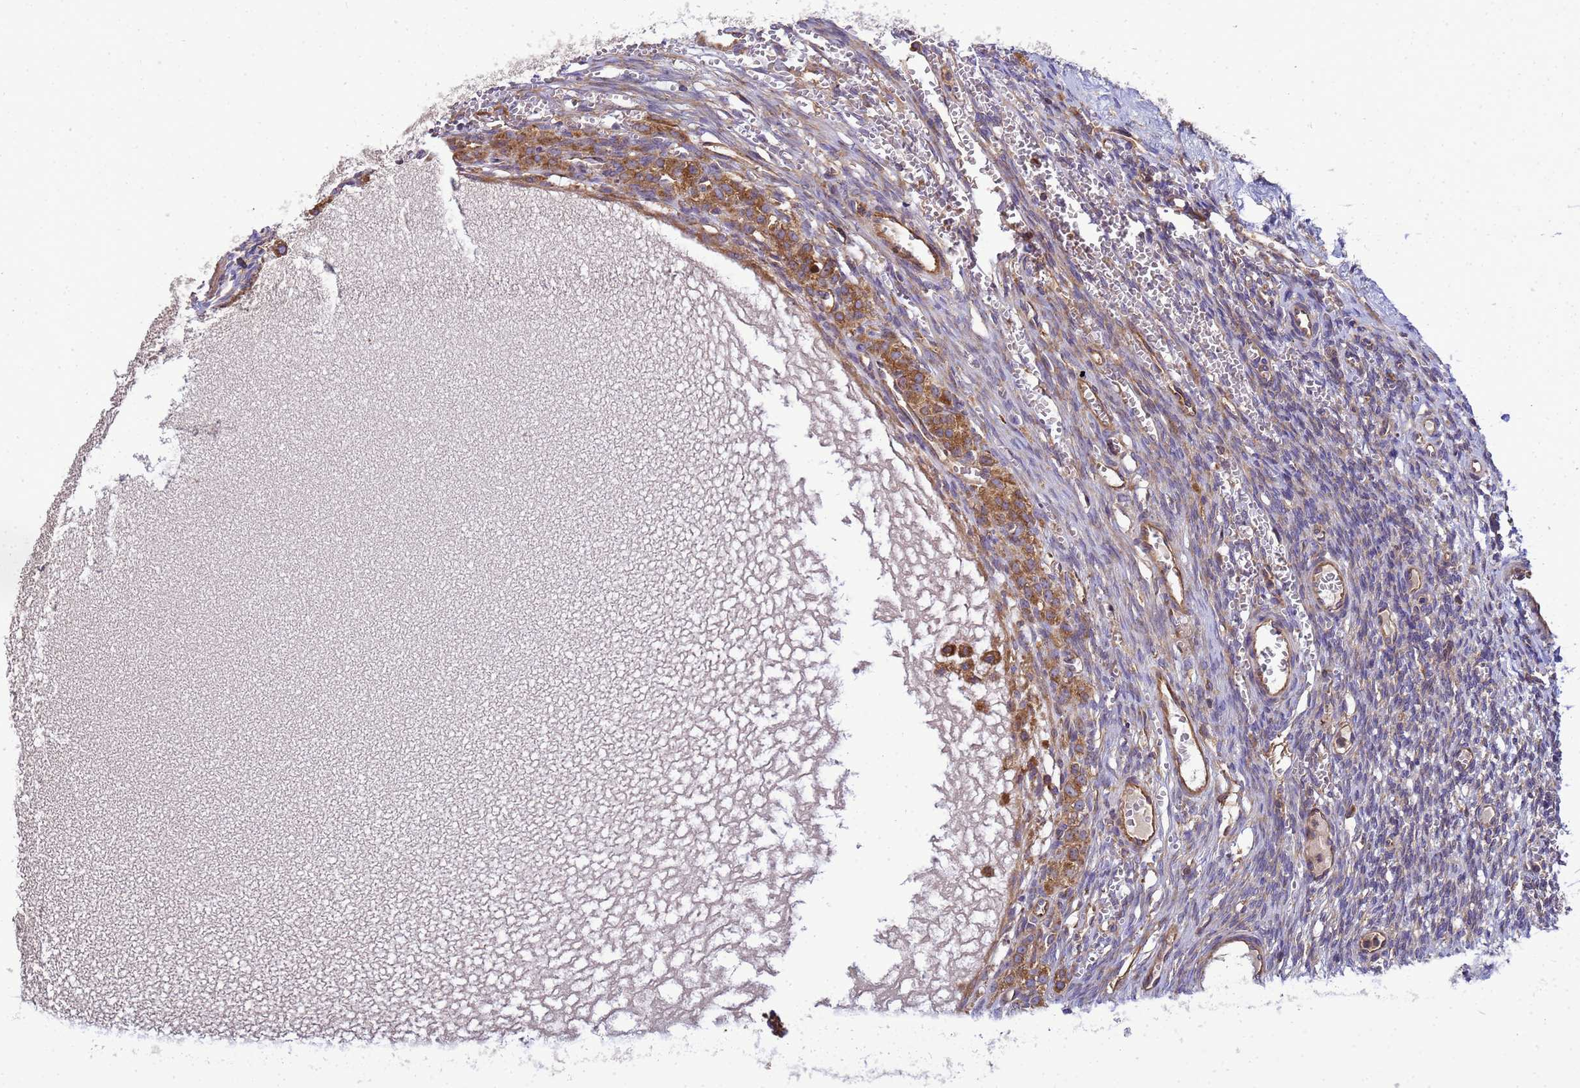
{"staining": {"intensity": "weak", "quantity": "<25%", "location": "cytoplasmic/membranous"}, "tissue": "ovary", "cell_type": "Ovarian stroma cells", "image_type": "normal", "snomed": [{"axis": "morphology", "description": "Normal tissue, NOS"}, {"axis": "topography", "description": "Ovary"}], "caption": "High power microscopy image of an immunohistochemistry micrograph of normal ovary, revealing no significant expression in ovarian stroma cells.", "gene": "BECN1", "patient": {"sex": "female", "age": 39}}